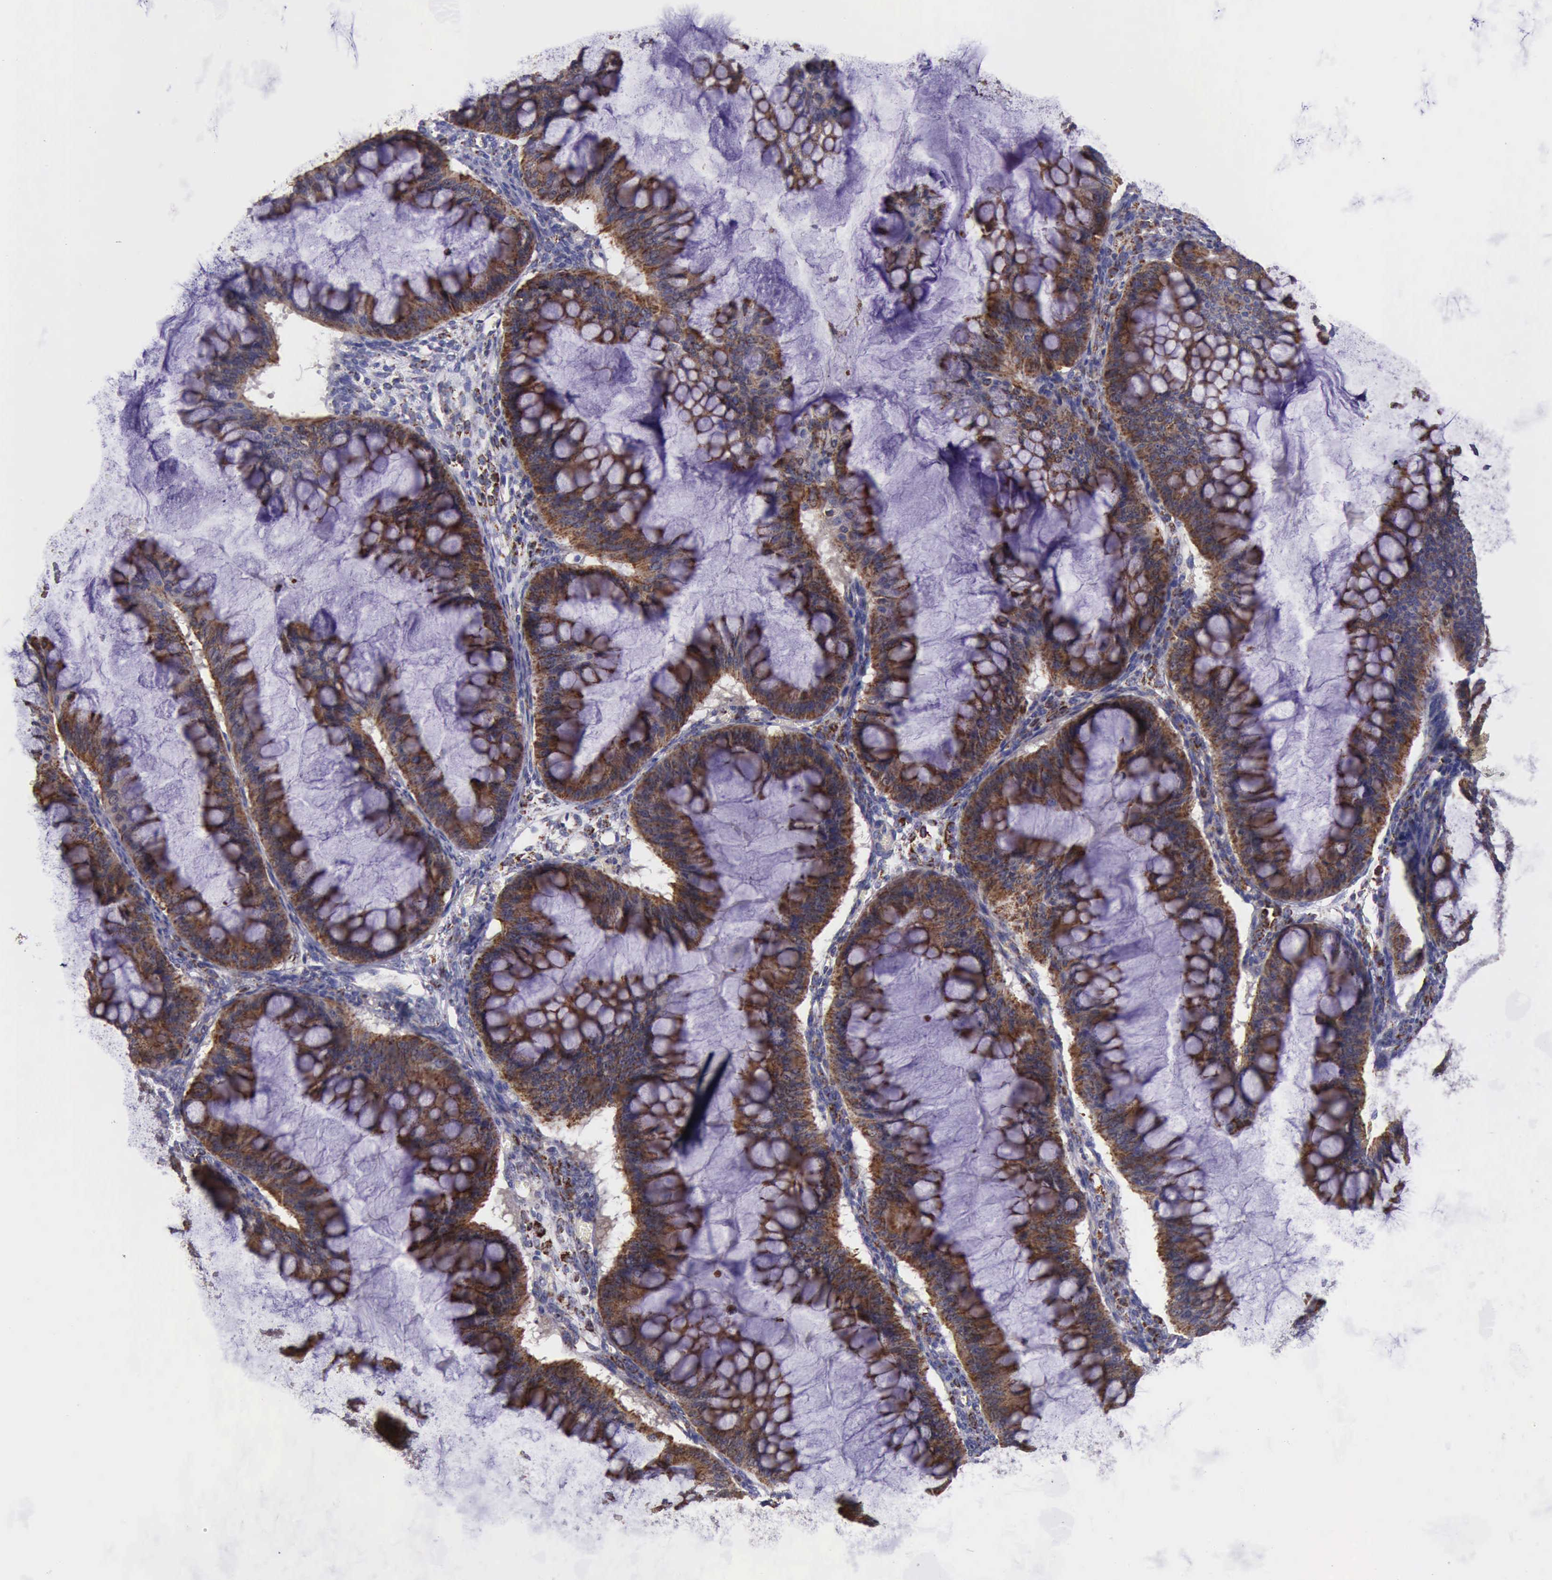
{"staining": {"intensity": "strong", "quantity": ">75%", "location": "cytoplasmic/membranous"}, "tissue": "ovarian cancer", "cell_type": "Tumor cells", "image_type": "cancer", "snomed": [{"axis": "morphology", "description": "Cystadenocarcinoma, mucinous, NOS"}, {"axis": "topography", "description": "Ovary"}], "caption": "A brown stain labels strong cytoplasmic/membranous expression of a protein in mucinous cystadenocarcinoma (ovarian) tumor cells.", "gene": "TXN2", "patient": {"sex": "female", "age": 73}}